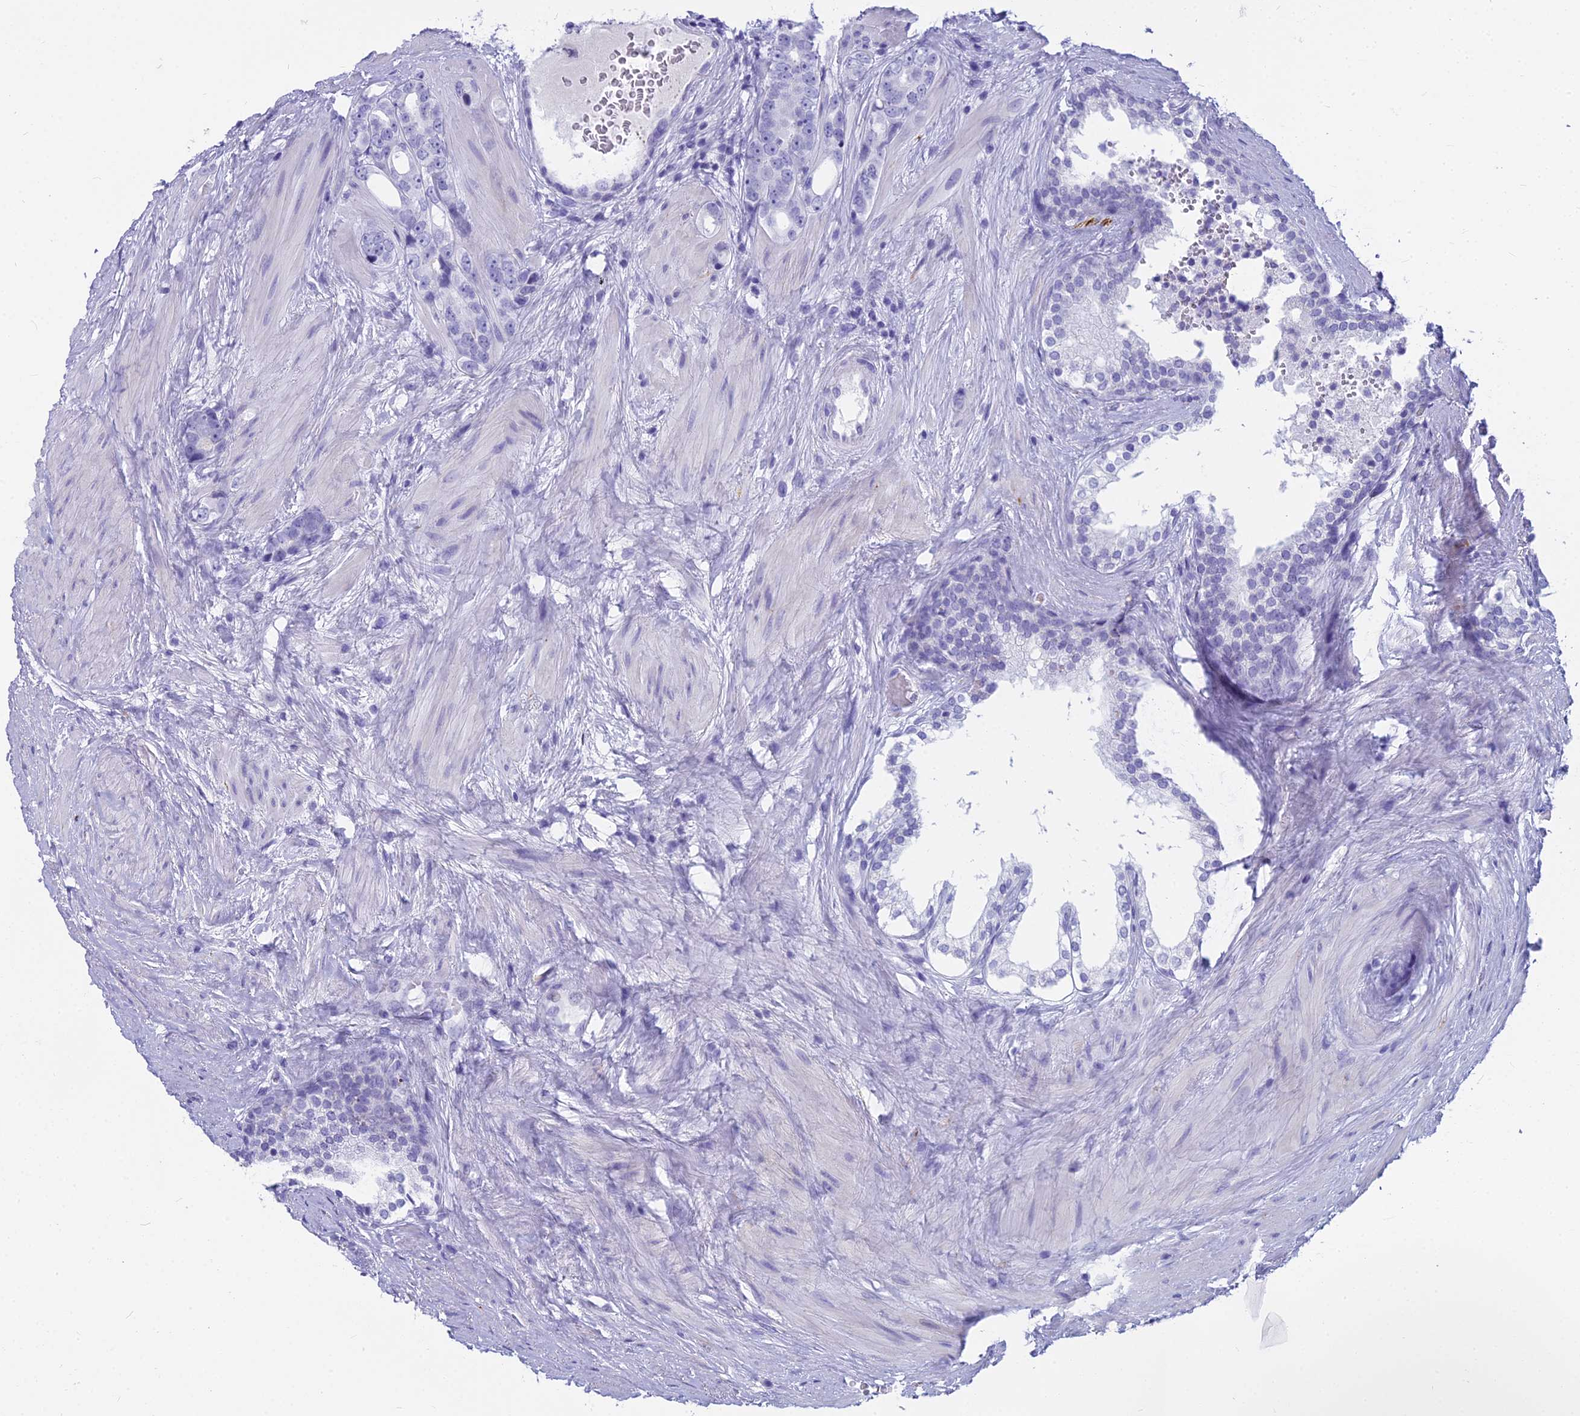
{"staining": {"intensity": "negative", "quantity": "none", "location": "none"}, "tissue": "prostate cancer", "cell_type": "Tumor cells", "image_type": "cancer", "snomed": [{"axis": "morphology", "description": "Adenocarcinoma, High grade"}, {"axis": "topography", "description": "Prostate"}], "caption": "Immunohistochemistry histopathology image of neoplastic tissue: prostate cancer stained with DAB displays no significant protein positivity in tumor cells. (Stains: DAB (3,3'-diaminobenzidine) IHC with hematoxylin counter stain, Microscopy: brightfield microscopy at high magnification).", "gene": "EVI2A", "patient": {"sex": "male", "age": 56}}